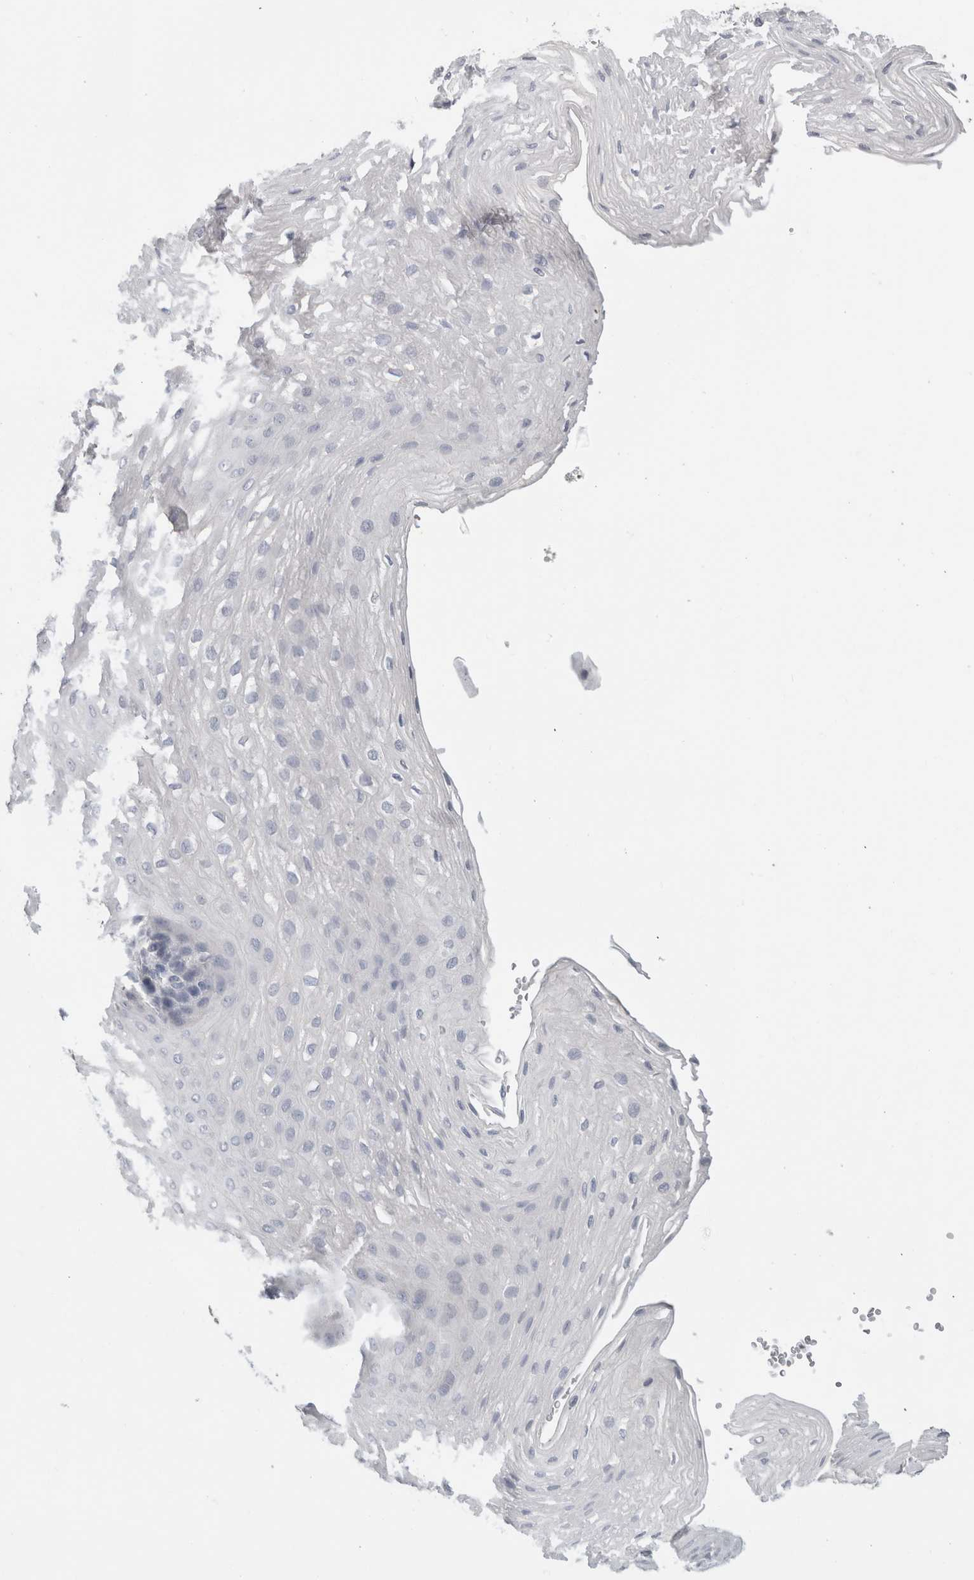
{"staining": {"intensity": "negative", "quantity": "none", "location": "none"}, "tissue": "esophagus", "cell_type": "Squamous epithelial cells", "image_type": "normal", "snomed": [{"axis": "morphology", "description": "Normal tissue, NOS"}, {"axis": "topography", "description": "Esophagus"}], "caption": "The photomicrograph shows no staining of squamous epithelial cells in benign esophagus.", "gene": "BCAN", "patient": {"sex": "female", "age": 66}}